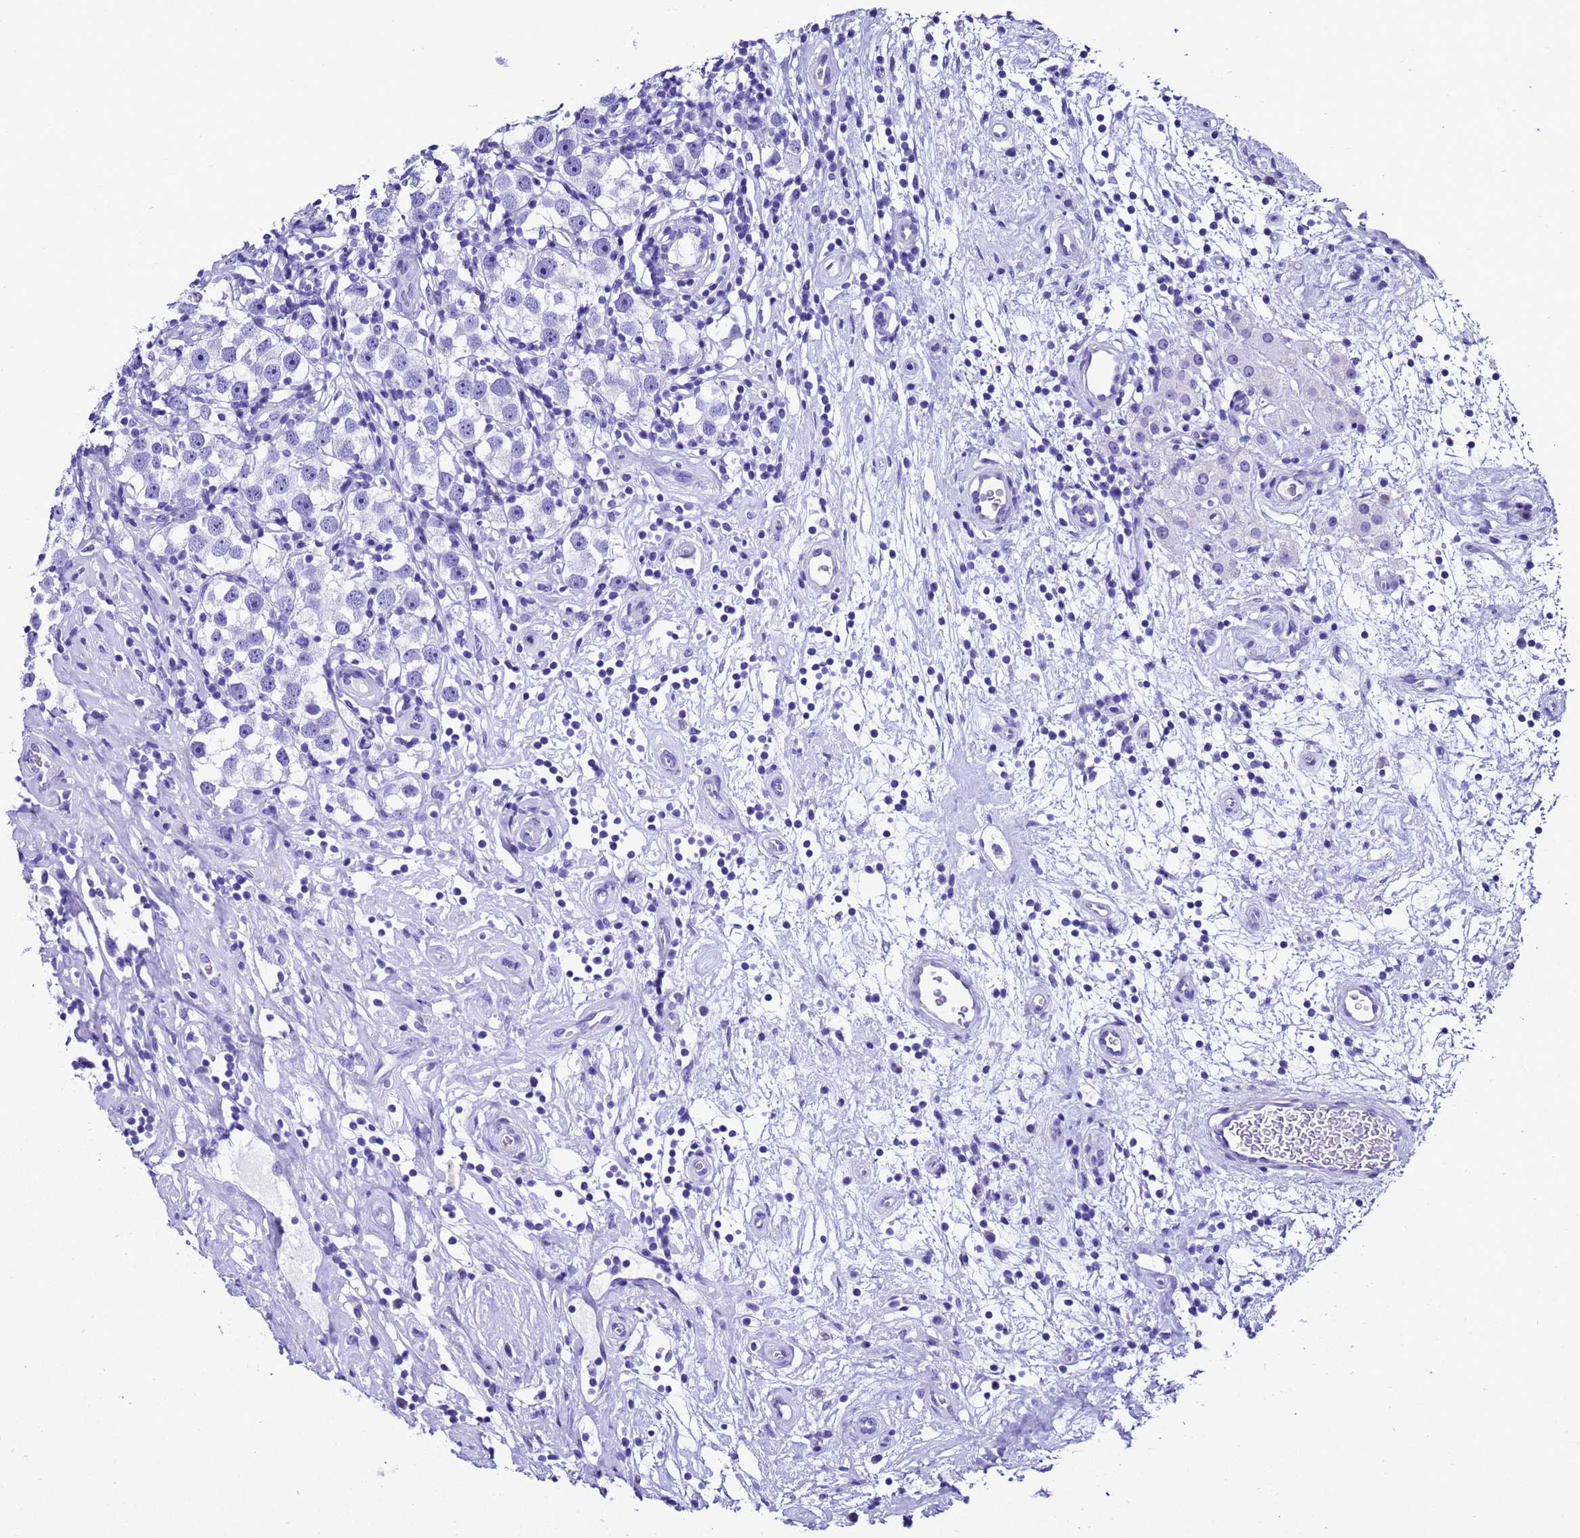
{"staining": {"intensity": "negative", "quantity": "none", "location": "none"}, "tissue": "testis cancer", "cell_type": "Tumor cells", "image_type": "cancer", "snomed": [{"axis": "morphology", "description": "Seminoma, NOS"}, {"axis": "topography", "description": "Testis"}], "caption": "This is a image of IHC staining of seminoma (testis), which shows no positivity in tumor cells.", "gene": "UGT2B10", "patient": {"sex": "male", "age": 49}}